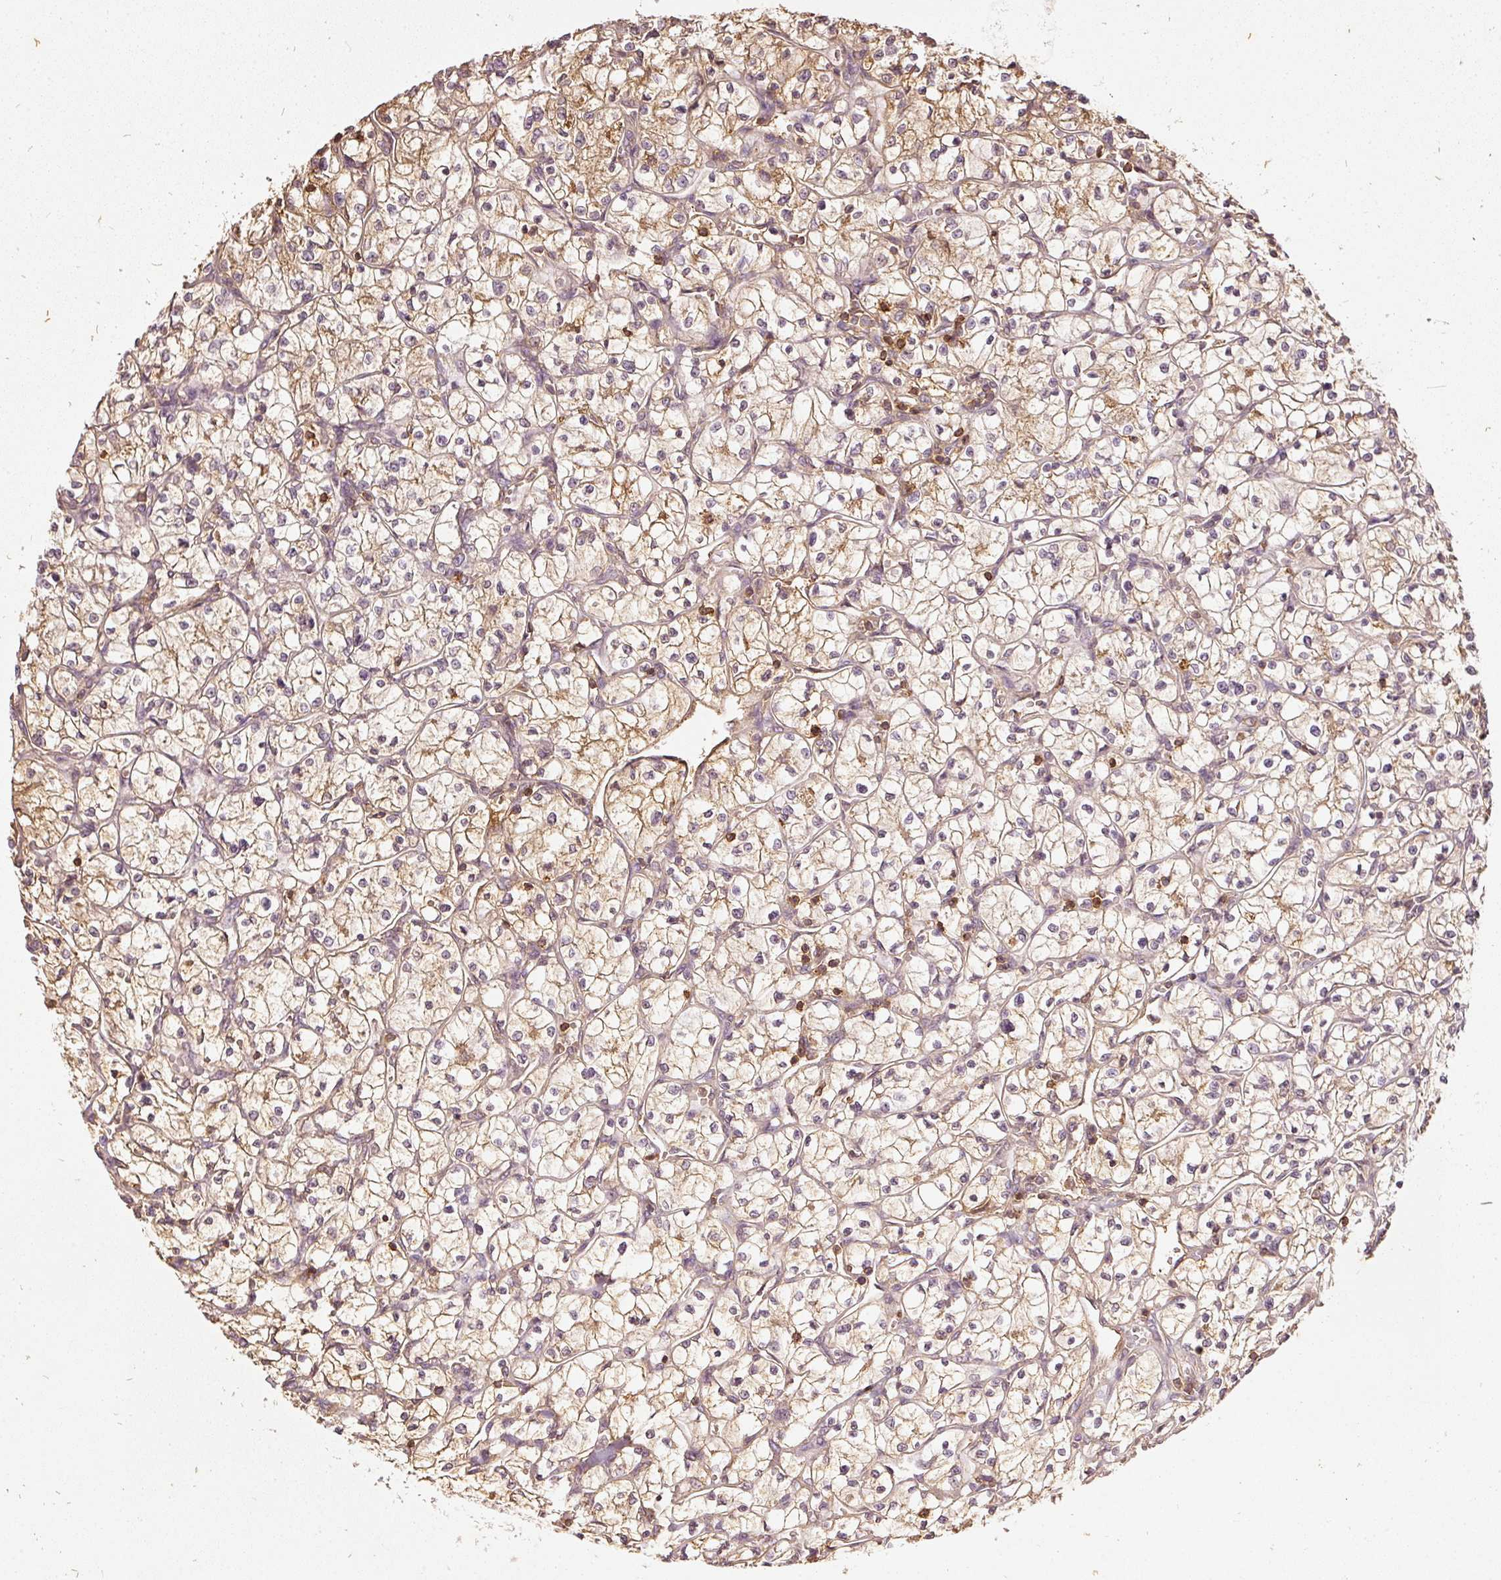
{"staining": {"intensity": "moderate", "quantity": ">75%", "location": "cytoplasmic/membranous"}, "tissue": "renal cancer", "cell_type": "Tumor cells", "image_type": "cancer", "snomed": [{"axis": "morphology", "description": "Adenocarcinoma, NOS"}, {"axis": "topography", "description": "Kidney"}], "caption": "Human renal cancer (adenocarcinoma) stained for a protein (brown) demonstrates moderate cytoplasmic/membranous positive staining in approximately >75% of tumor cells.", "gene": "EVL", "patient": {"sex": "female", "age": 64}}